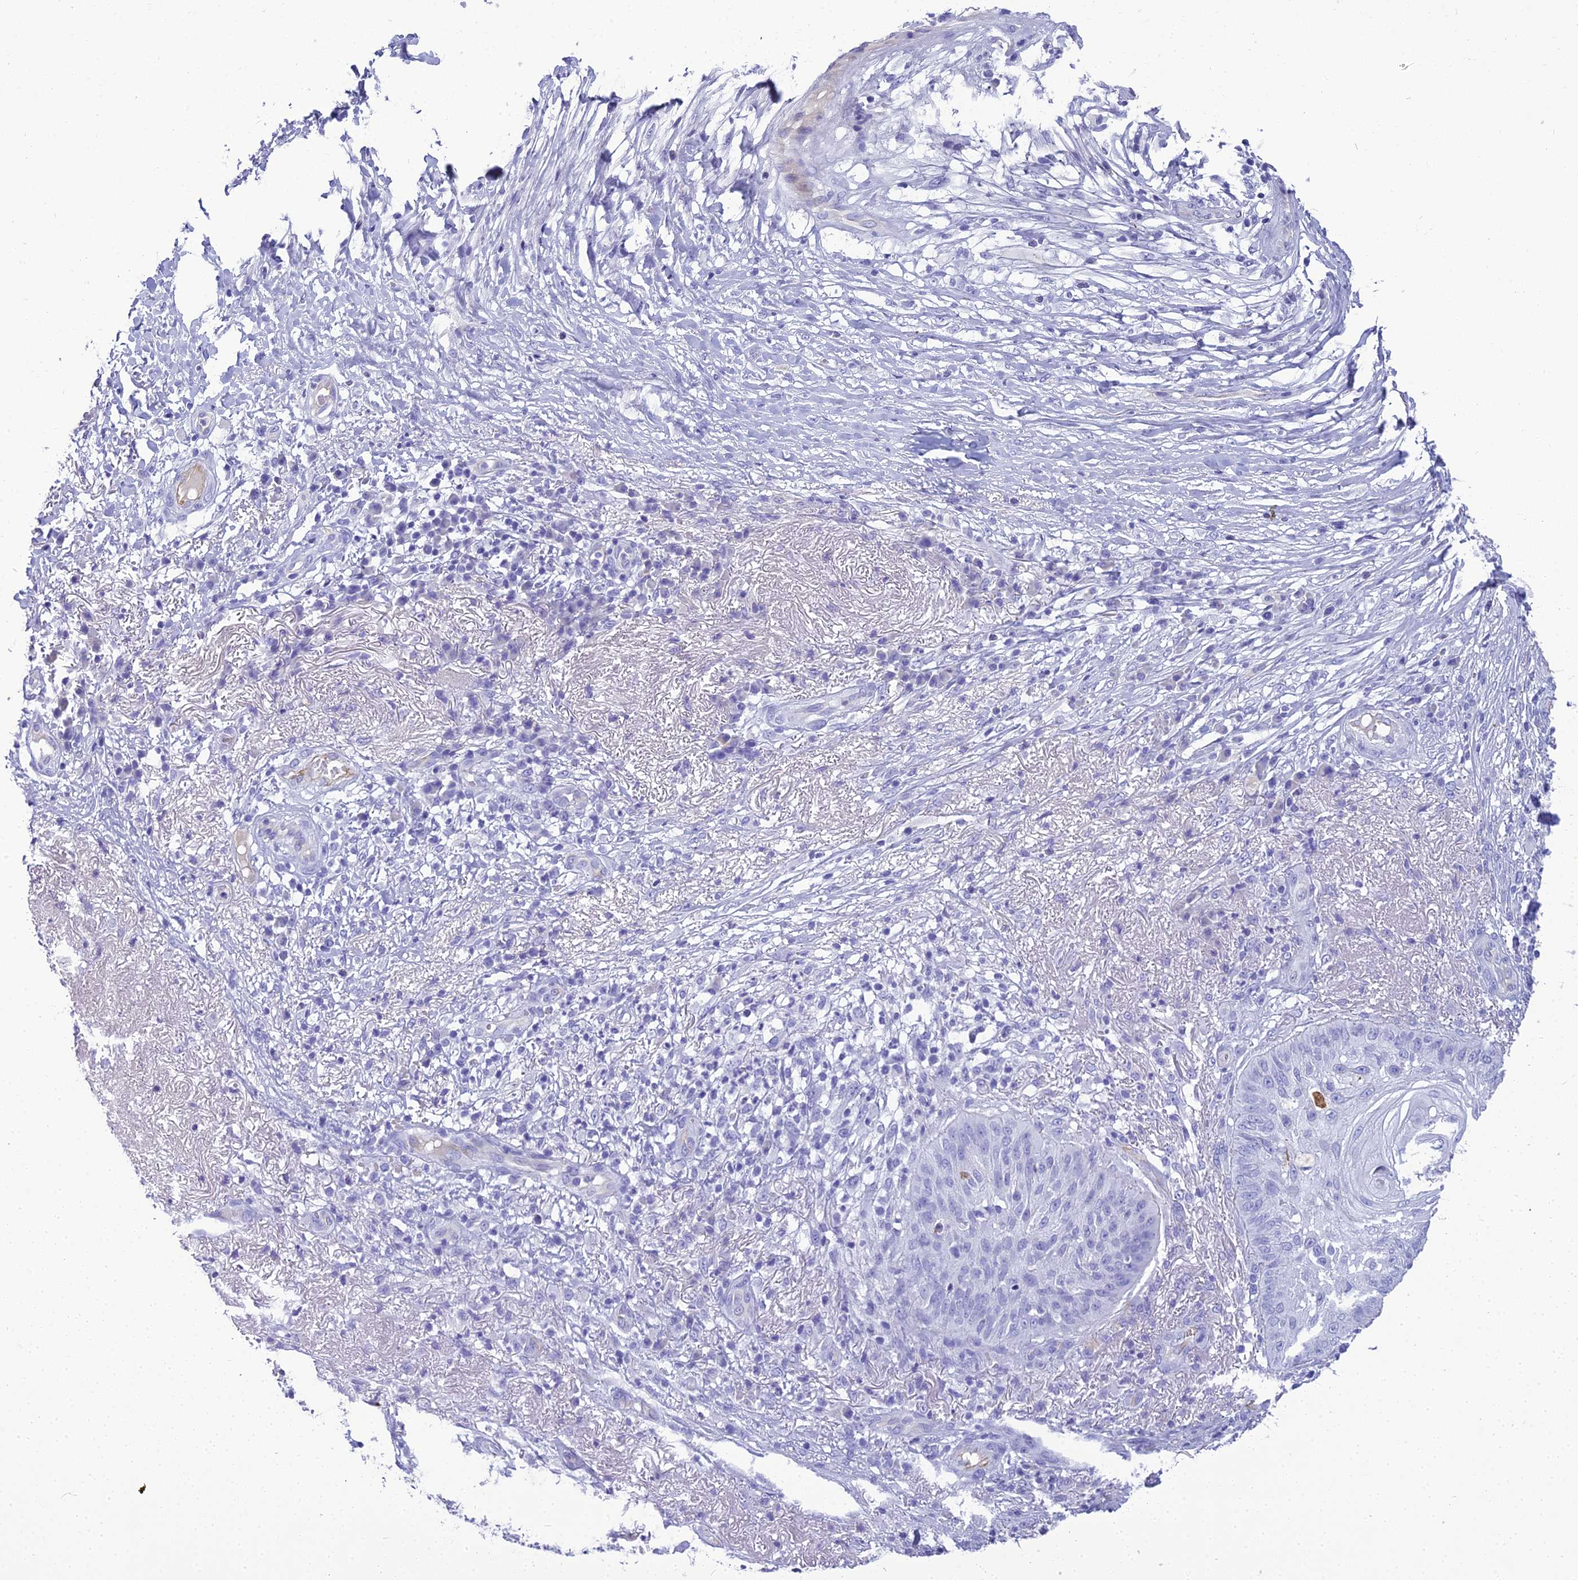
{"staining": {"intensity": "negative", "quantity": "none", "location": "none"}, "tissue": "skin cancer", "cell_type": "Tumor cells", "image_type": "cancer", "snomed": [{"axis": "morphology", "description": "Squamous cell carcinoma, NOS"}, {"axis": "topography", "description": "Skin"}], "caption": "Tumor cells are negative for protein expression in human skin cancer (squamous cell carcinoma). Nuclei are stained in blue.", "gene": "NINJ1", "patient": {"sex": "male", "age": 70}}